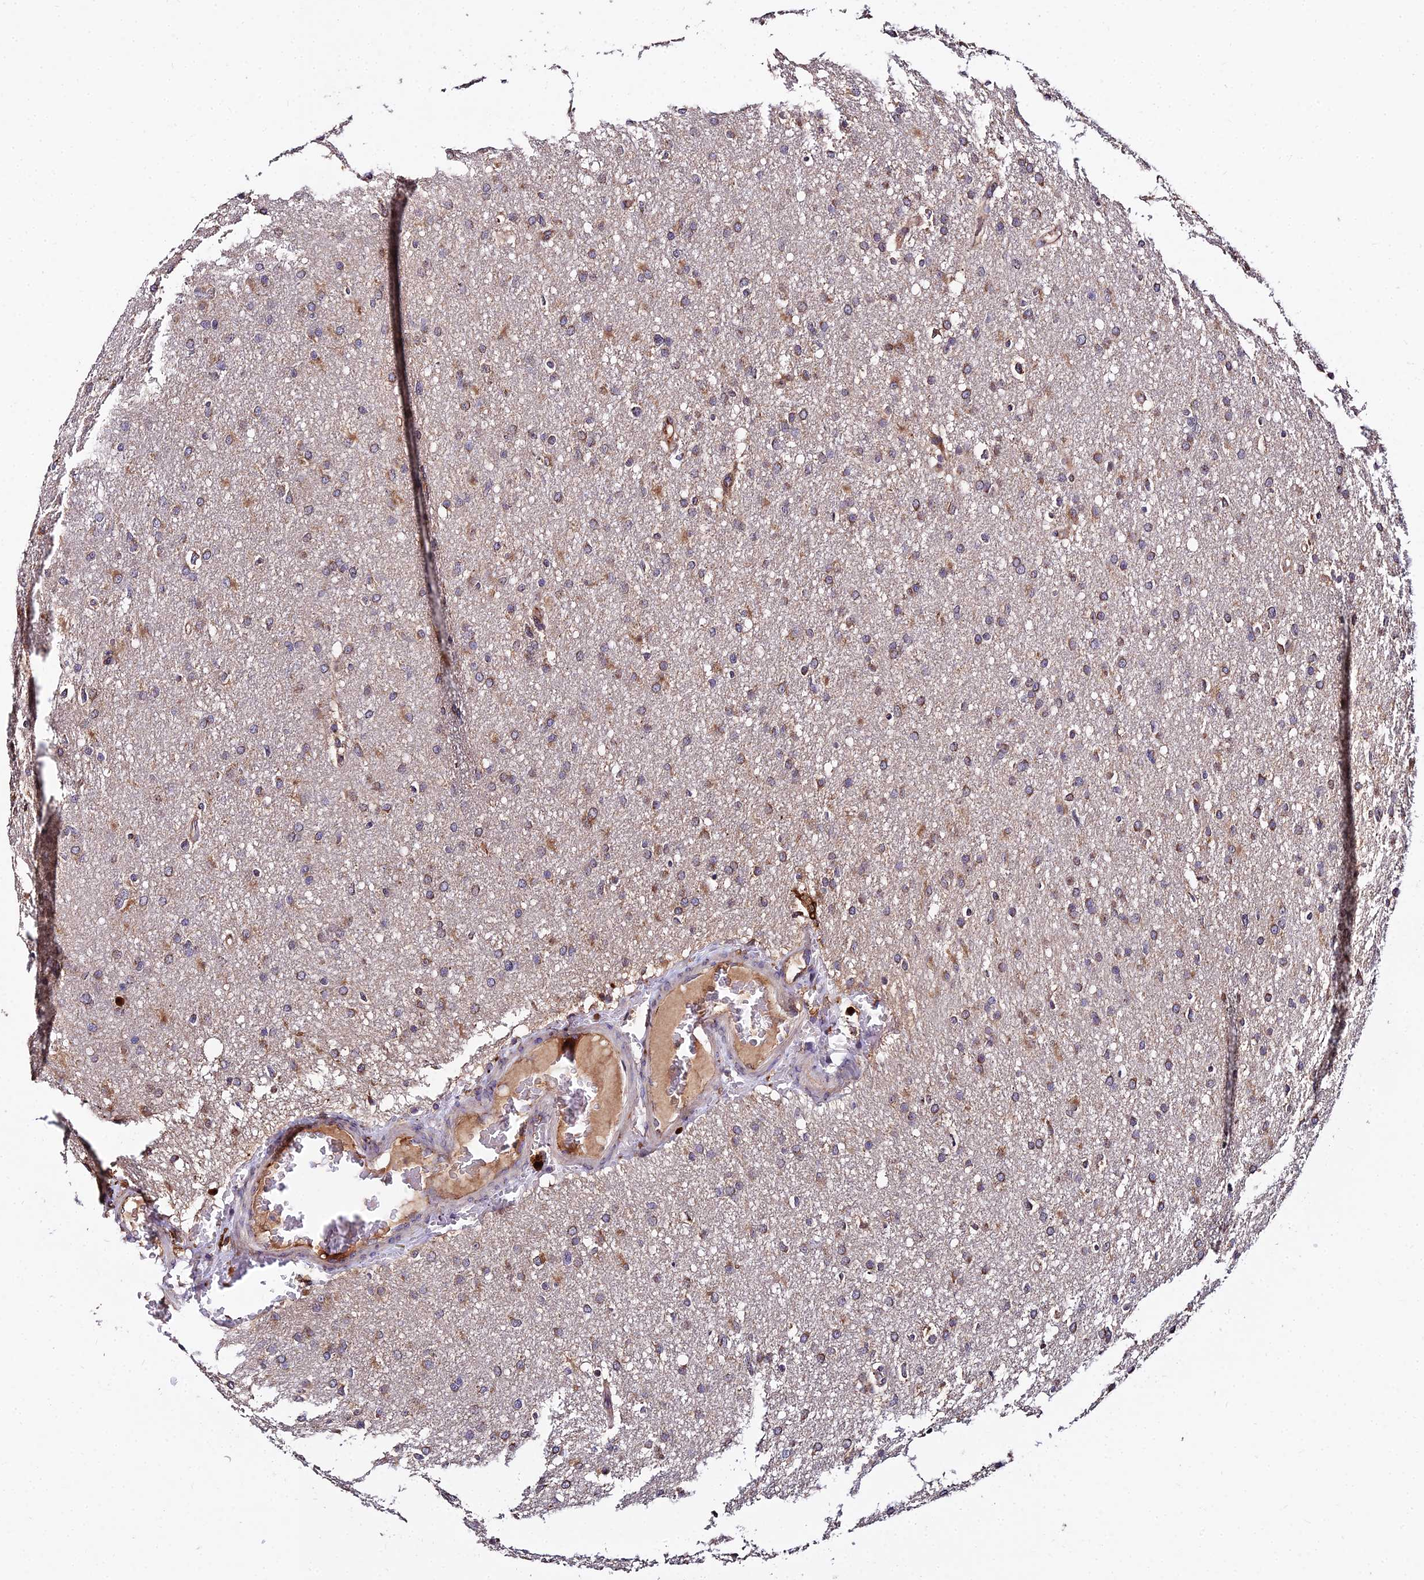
{"staining": {"intensity": "moderate", "quantity": ">75%", "location": "cytoplasmic/membranous"}, "tissue": "glioma", "cell_type": "Tumor cells", "image_type": "cancer", "snomed": [{"axis": "morphology", "description": "Glioma, malignant, High grade"}, {"axis": "topography", "description": "Cerebral cortex"}], "caption": "Malignant glioma (high-grade) tissue shows moderate cytoplasmic/membranous expression in approximately >75% of tumor cells, visualized by immunohistochemistry.", "gene": "PEX19", "patient": {"sex": "female", "age": 36}}